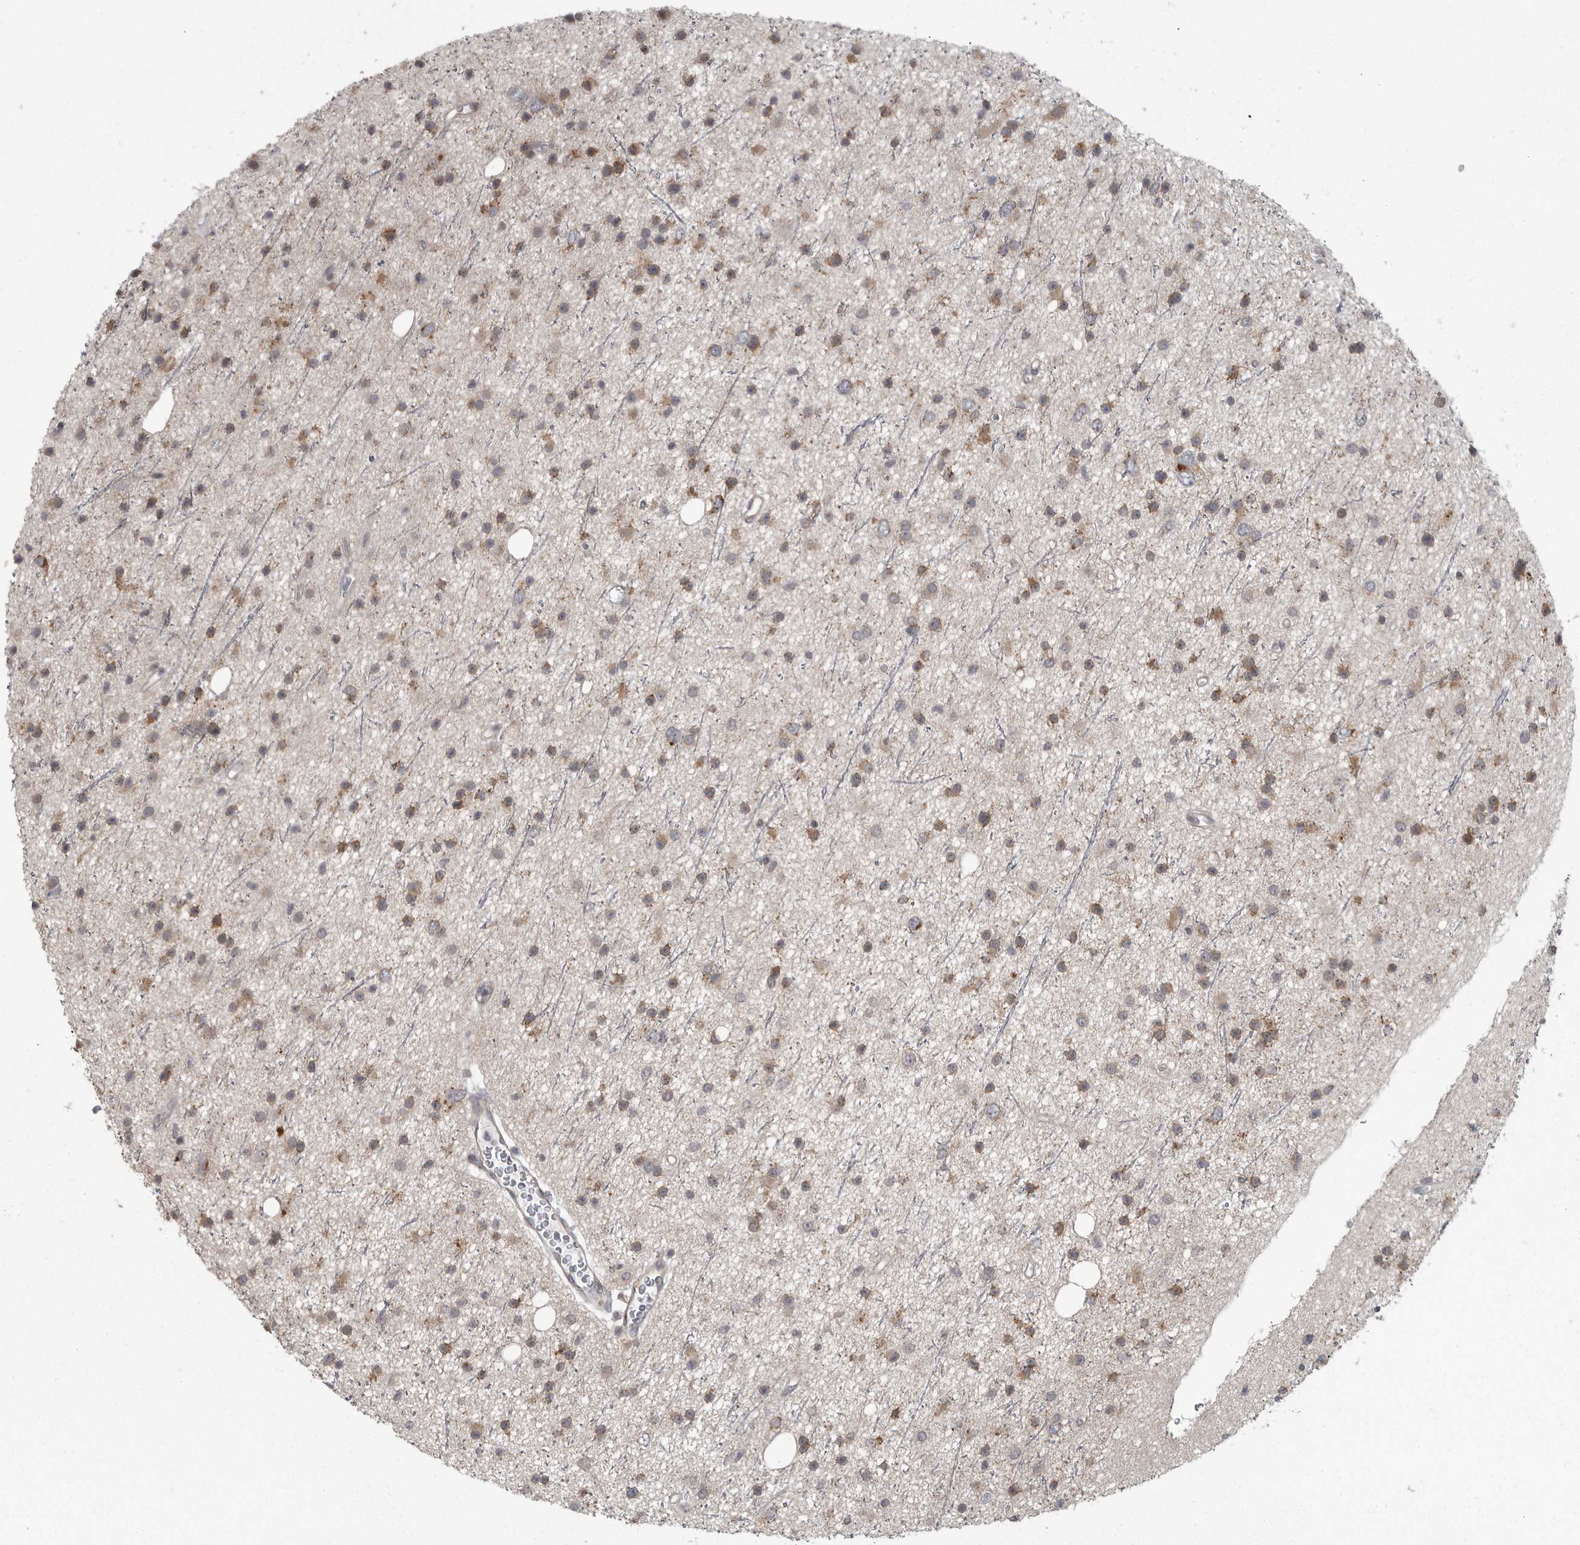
{"staining": {"intensity": "moderate", "quantity": ">75%", "location": "cytoplasmic/membranous"}, "tissue": "glioma", "cell_type": "Tumor cells", "image_type": "cancer", "snomed": [{"axis": "morphology", "description": "Glioma, malignant, Low grade"}, {"axis": "topography", "description": "Cerebral cortex"}], "caption": "About >75% of tumor cells in human glioma exhibit moderate cytoplasmic/membranous protein positivity as visualized by brown immunohistochemical staining.", "gene": "PPP1R9A", "patient": {"sex": "female", "age": 39}}